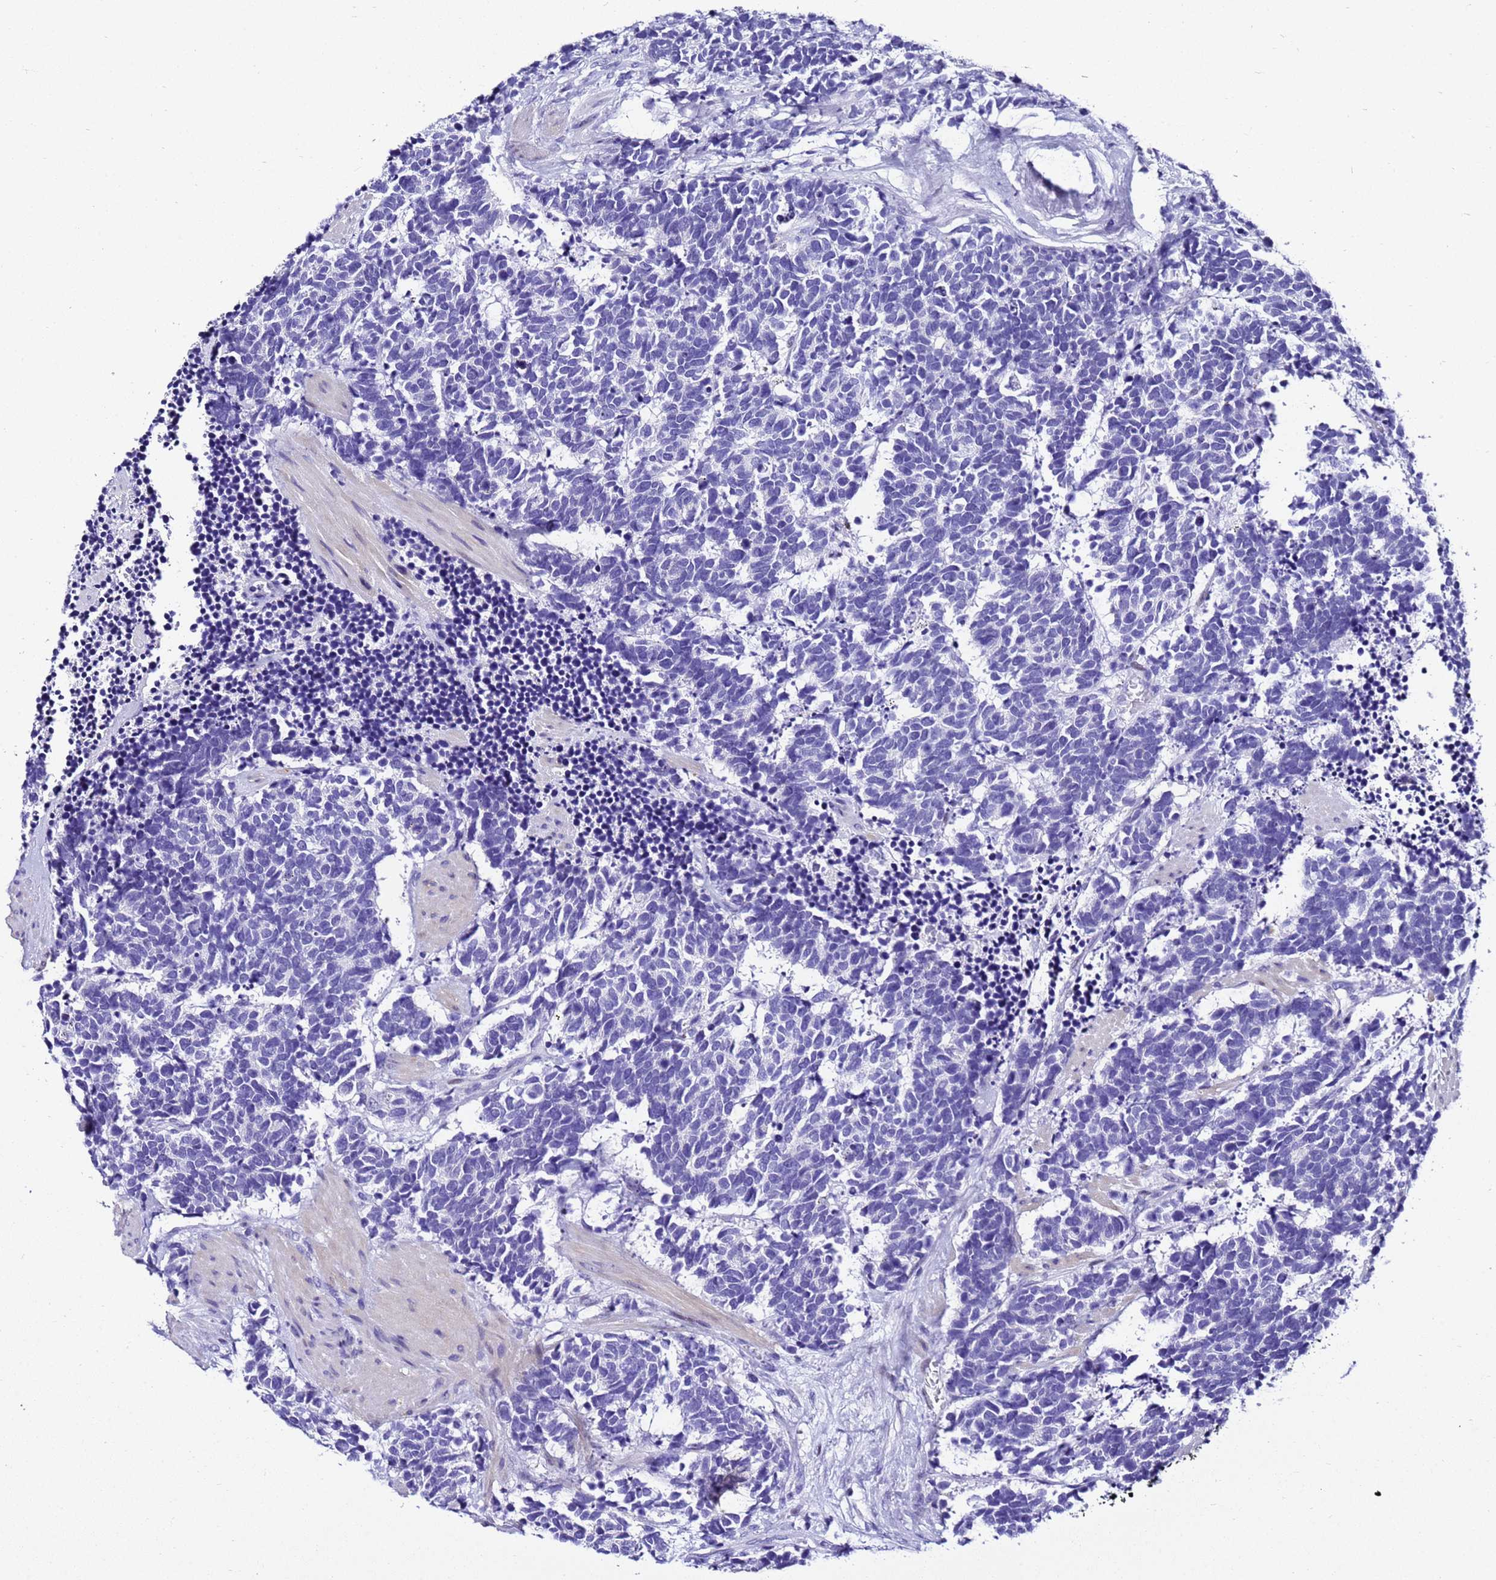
{"staining": {"intensity": "negative", "quantity": "none", "location": "none"}, "tissue": "carcinoid", "cell_type": "Tumor cells", "image_type": "cancer", "snomed": [{"axis": "morphology", "description": "Carcinoma, NOS"}, {"axis": "morphology", "description": "Carcinoid, malignant, NOS"}, {"axis": "topography", "description": "Prostate"}], "caption": "This is an immunohistochemistry micrograph of human carcinoid. There is no expression in tumor cells.", "gene": "ZNF417", "patient": {"sex": "male", "age": 57}}